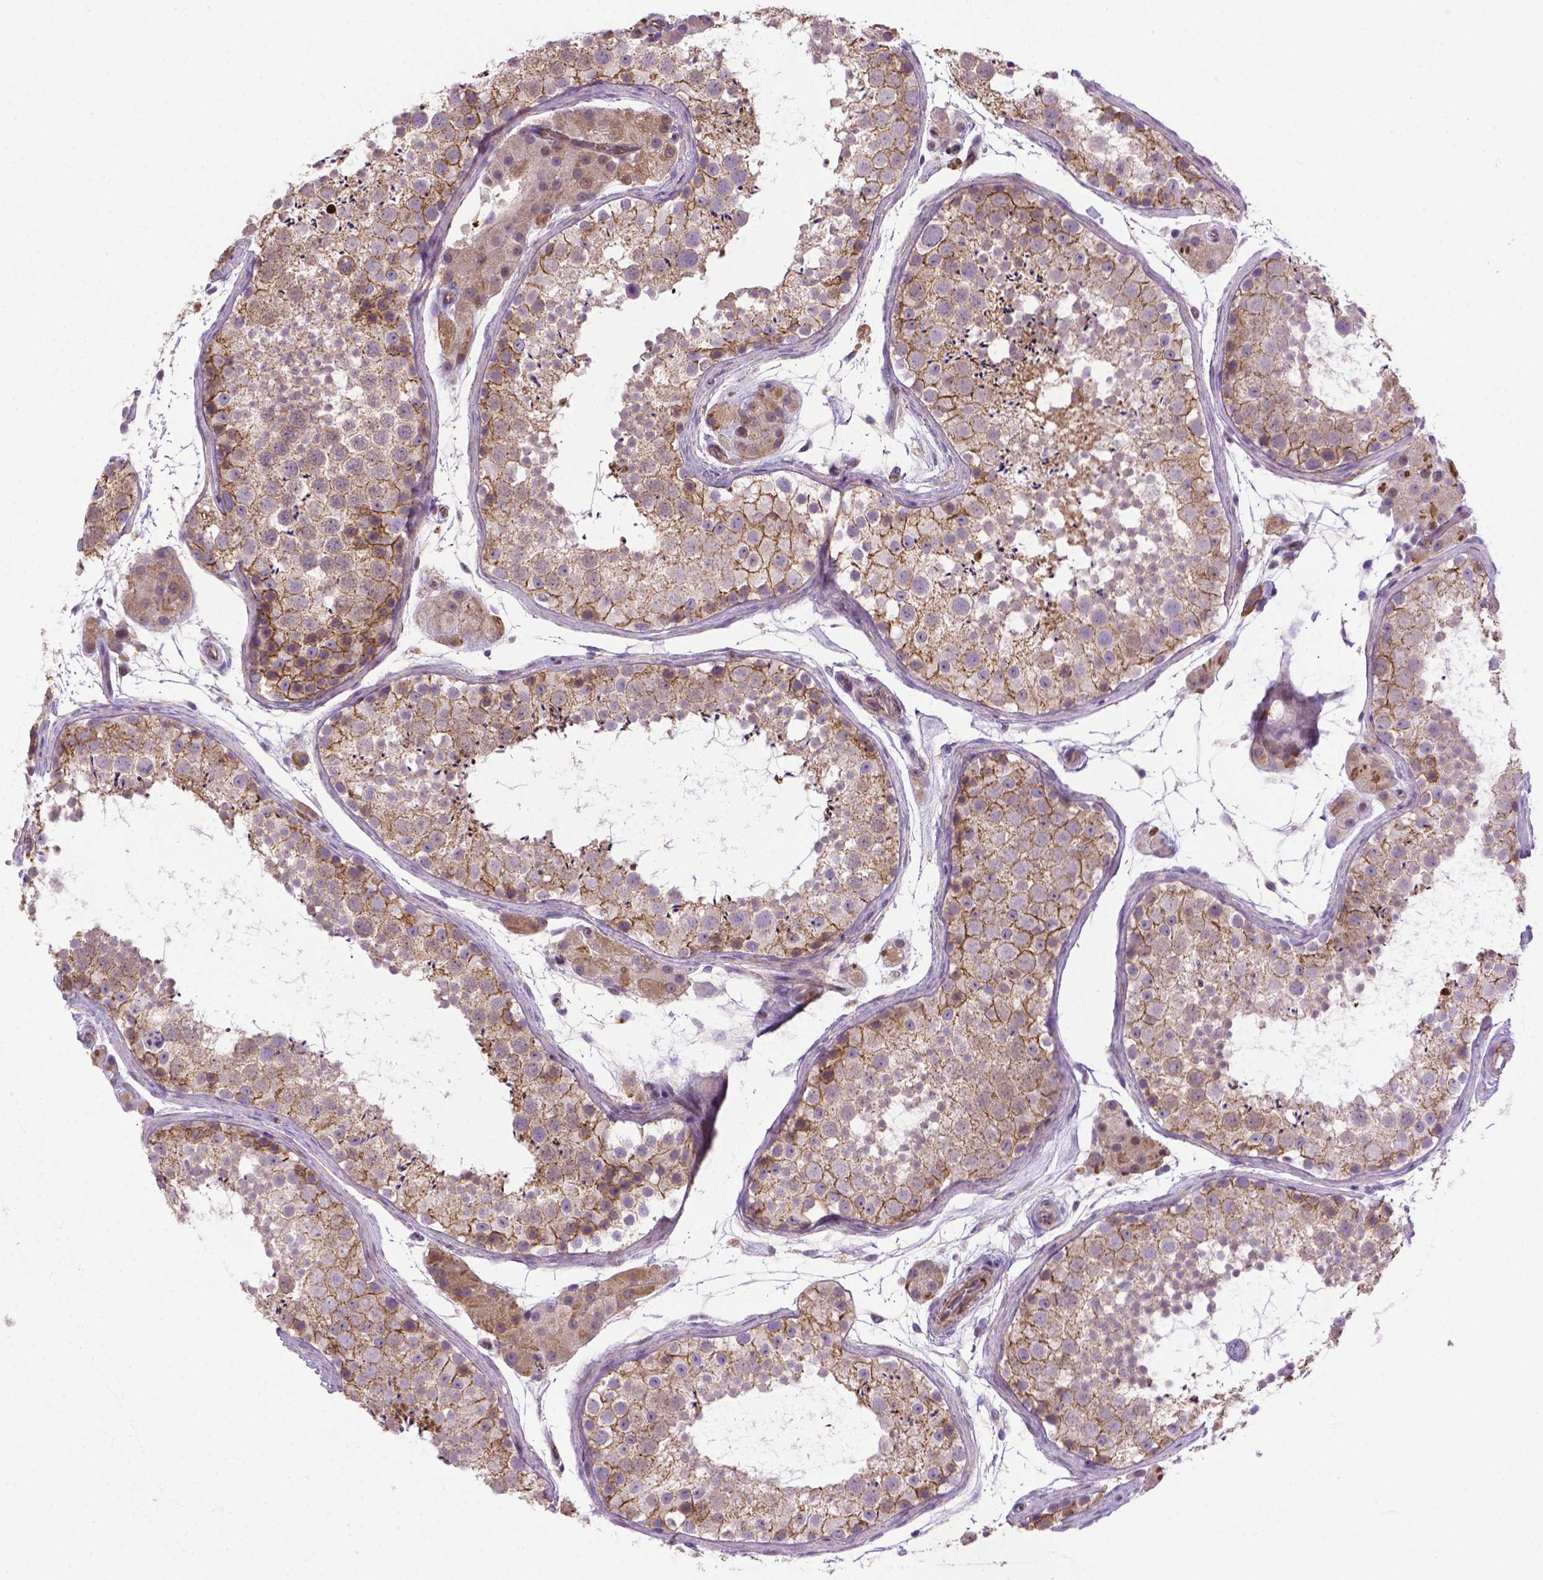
{"staining": {"intensity": "moderate", "quantity": "25%-75%", "location": "cytoplasmic/membranous"}, "tissue": "testis", "cell_type": "Cells in seminiferous ducts", "image_type": "normal", "snomed": [{"axis": "morphology", "description": "Normal tissue, NOS"}, {"axis": "topography", "description": "Testis"}], "caption": "Moderate cytoplasmic/membranous protein expression is seen in approximately 25%-75% of cells in seminiferous ducts in testis. Nuclei are stained in blue.", "gene": "CCER2", "patient": {"sex": "male", "age": 41}}